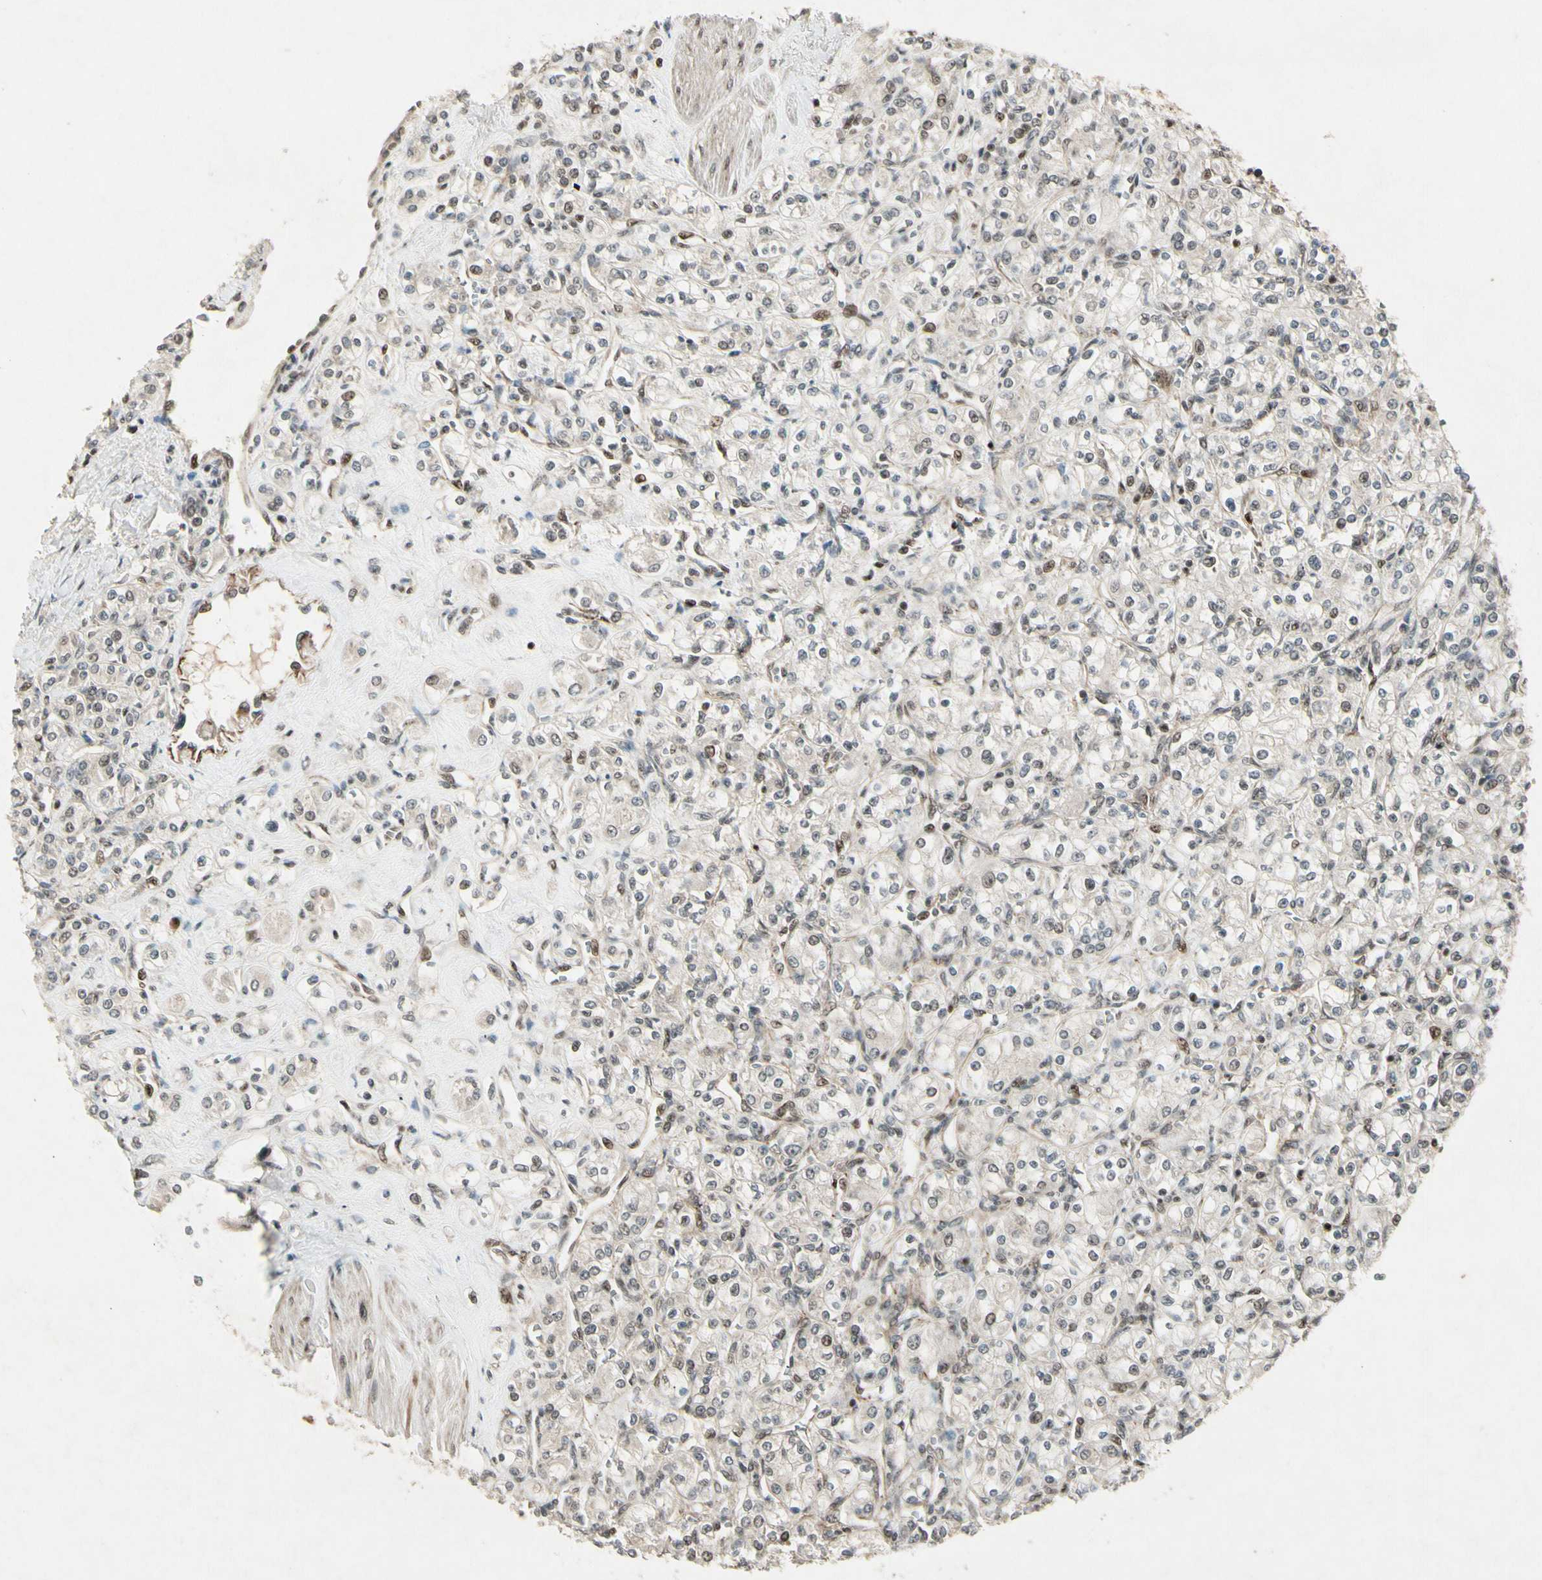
{"staining": {"intensity": "negative", "quantity": "none", "location": "none"}, "tissue": "renal cancer", "cell_type": "Tumor cells", "image_type": "cancer", "snomed": [{"axis": "morphology", "description": "Adenocarcinoma, NOS"}, {"axis": "topography", "description": "Kidney"}], "caption": "A high-resolution micrograph shows immunohistochemistry staining of renal adenocarcinoma, which shows no significant positivity in tumor cells.", "gene": "CDK11A", "patient": {"sex": "male", "age": 77}}